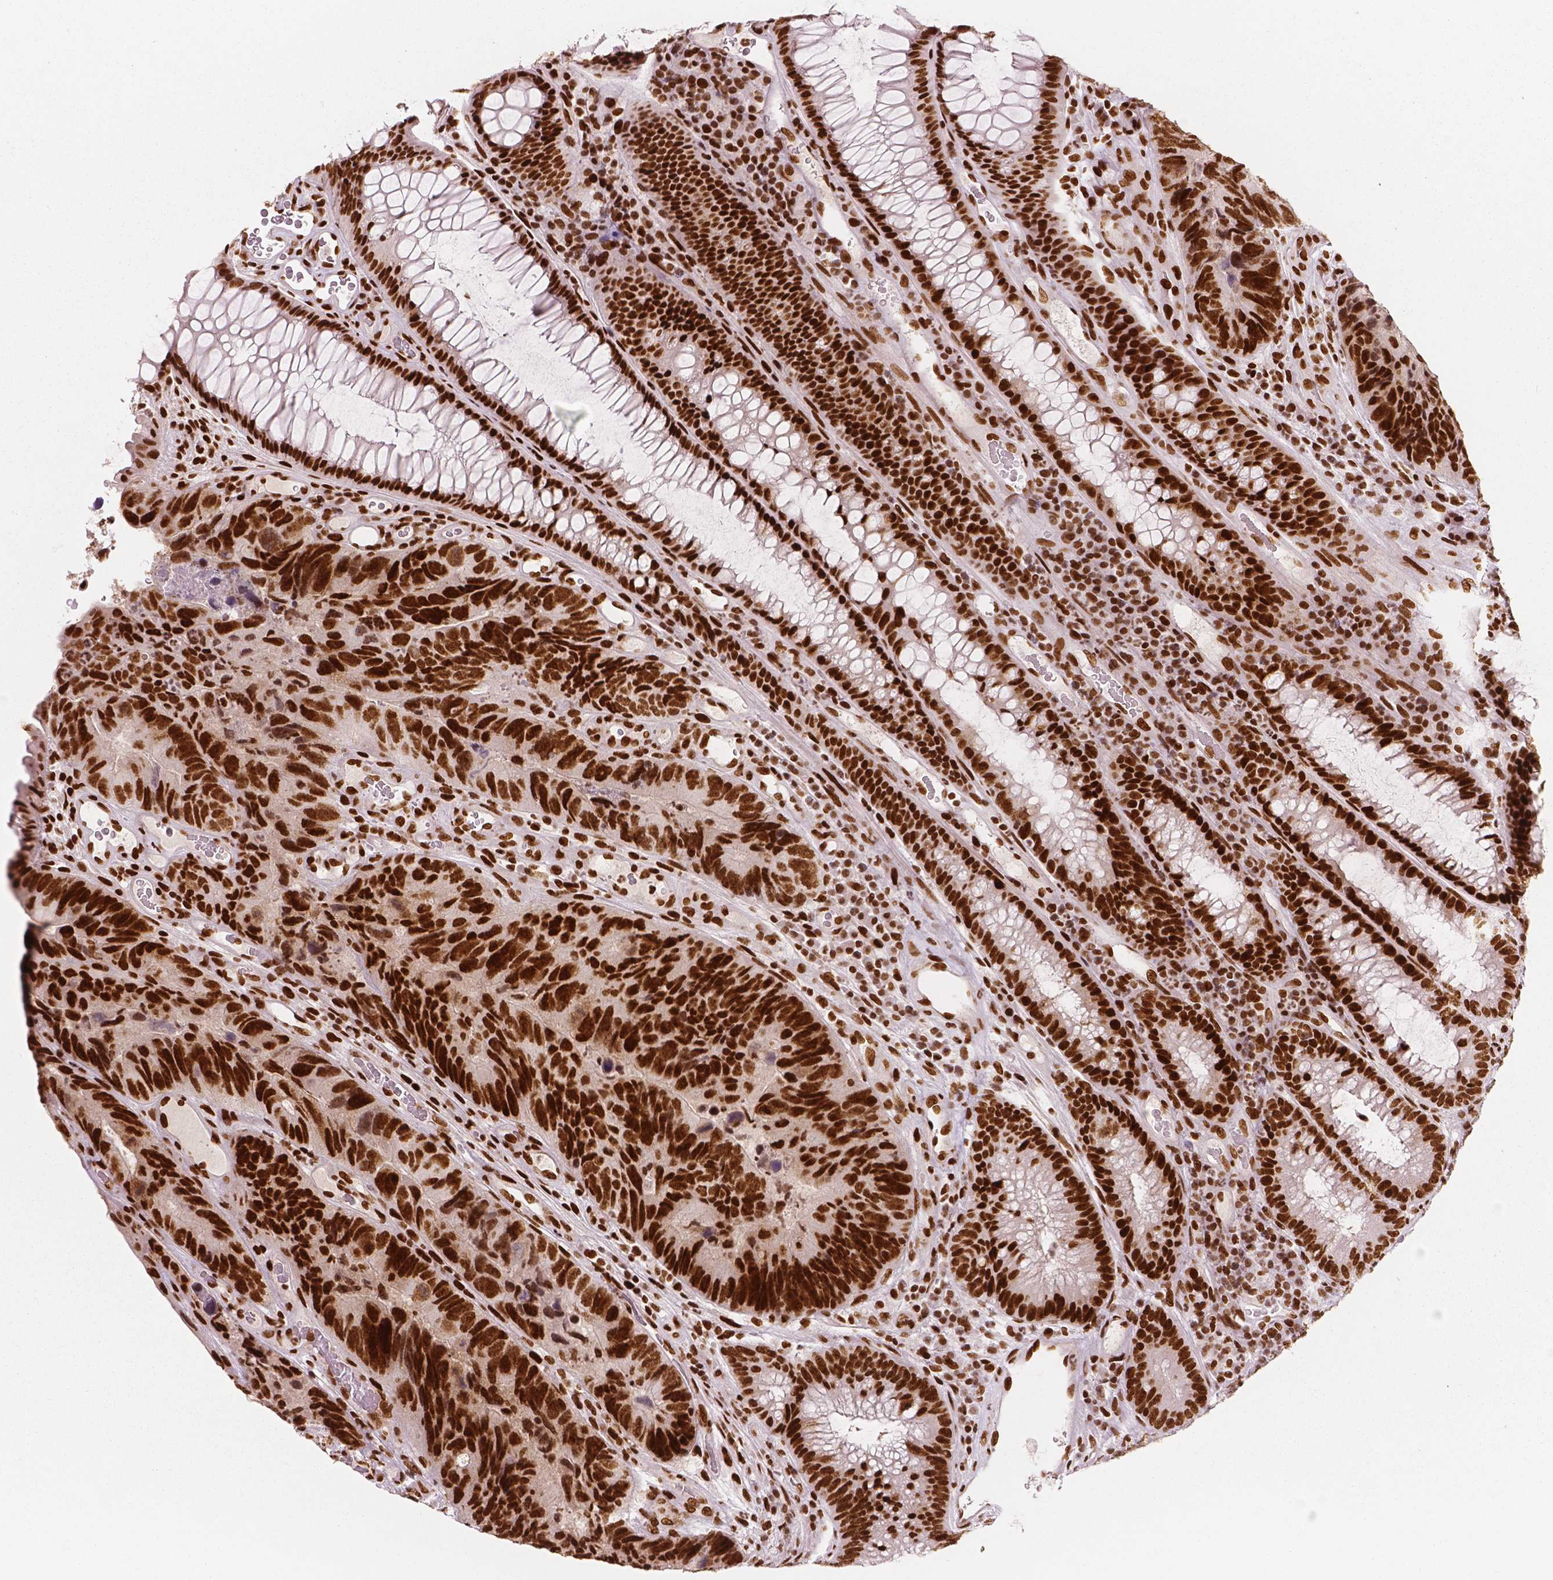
{"staining": {"intensity": "strong", "quantity": ">75%", "location": "nuclear"}, "tissue": "colorectal cancer", "cell_type": "Tumor cells", "image_type": "cancer", "snomed": [{"axis": "morphology", "description": "Adenocarcinoma, NOS"}, {"axis": "topography", "description": "Colon"}], "caption": "This micrograph reveals IHC staining of adenocarcinoma (colorectal), with high strong nuclear expression in about >75% of tumor cells.", "gene": "BRD4", "patient": {"sex": "female", "age": 67}}